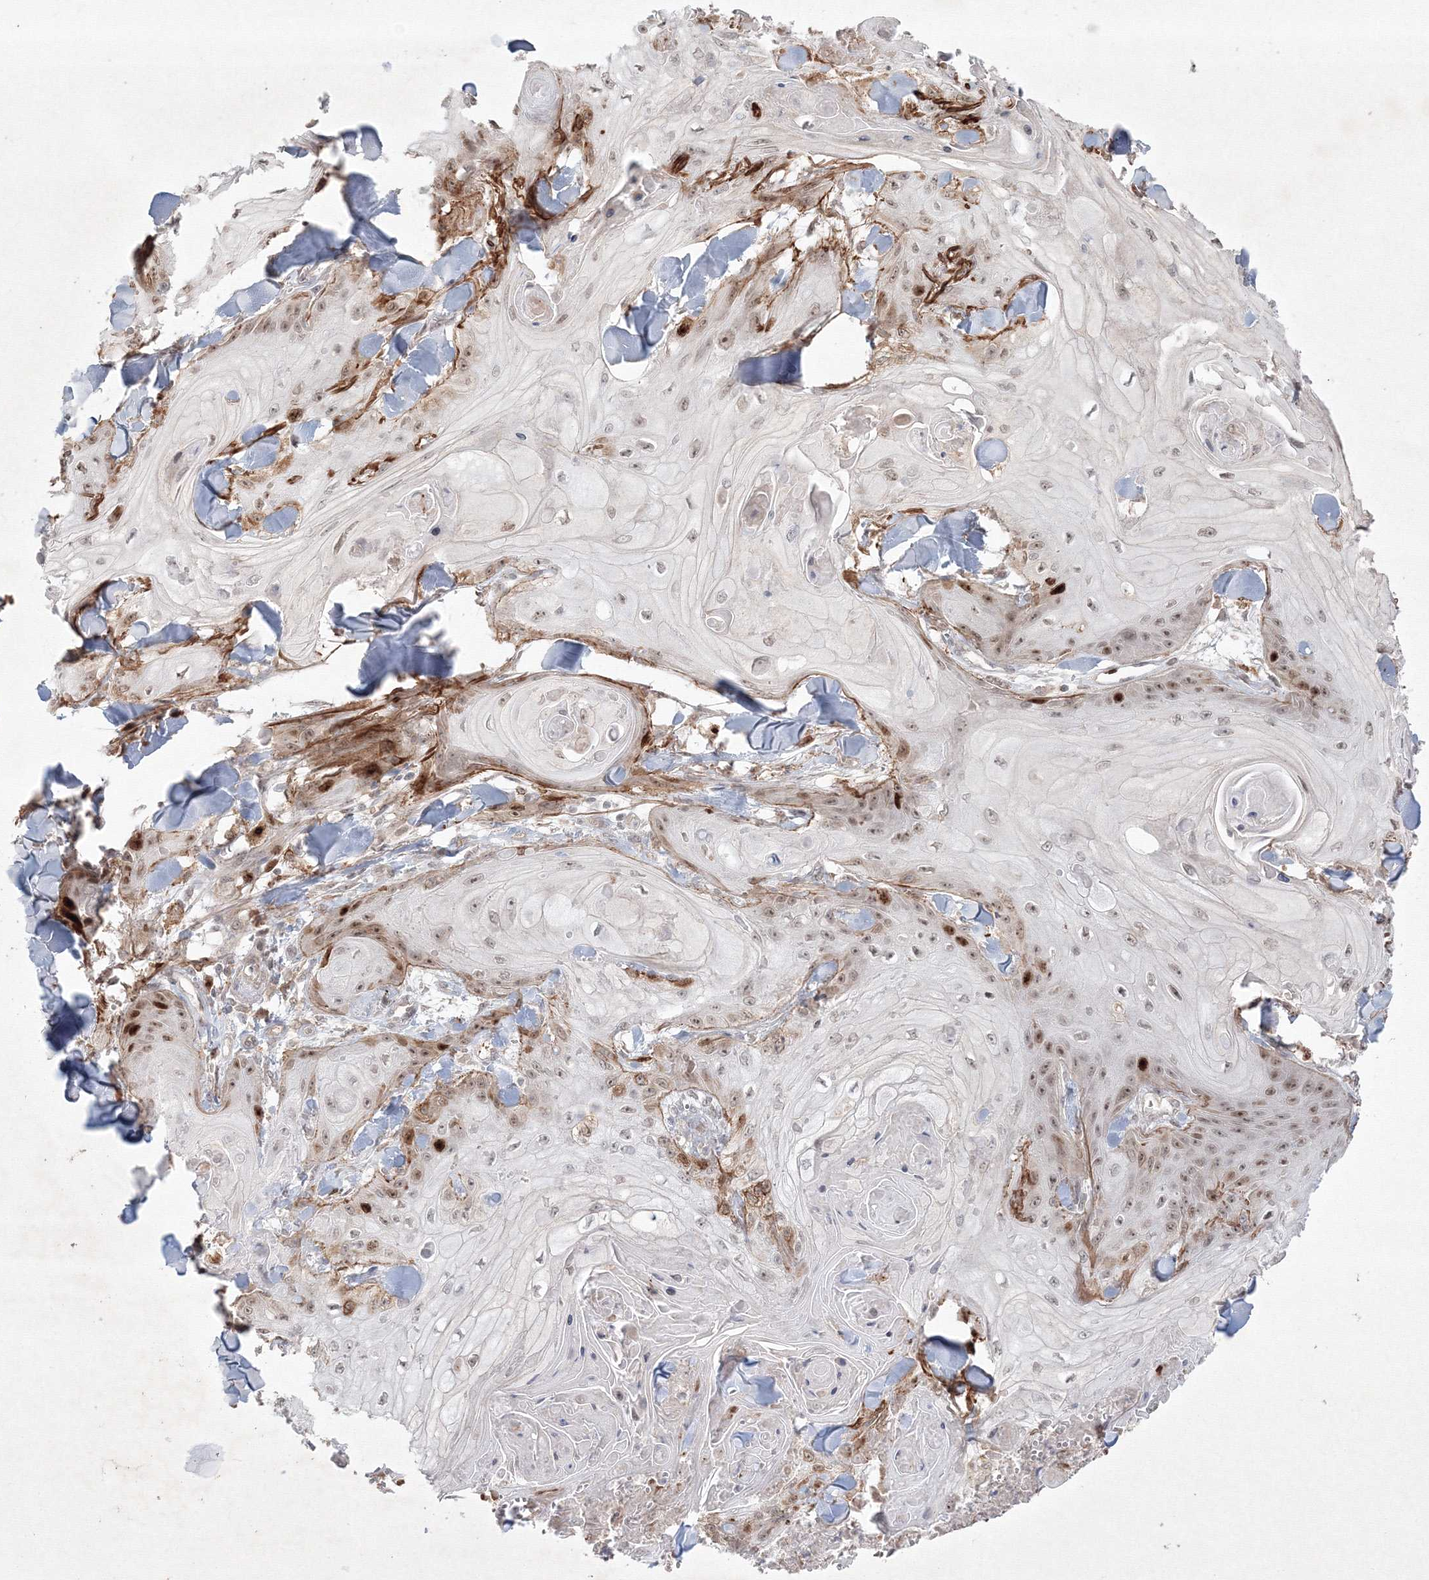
{"staining": {"intensity": "moderate", "quantity": "<25%", "location": "nuclear"}, "tissue": "skin cancer", "cell_type": "Tumor cells", "image_type": "cancer", "snomed": [{"axis": "morphology", "description": "Squamous cell carcinoma, NOS"}, {"axis": "topography", "description": "Skin"}], "caption": "Brown immunohistochemical staining in human squamous cell carcinoma (skin) demonstrates moderate nuclear staining in approximately <25% of tumor cells. (DAB (3,3'-diaminobenzidine) IHC, brown staining for protein, blue staining for nuclei).", "gene": "KIF20A", "patient": {"sex": "male", "age": 74}}